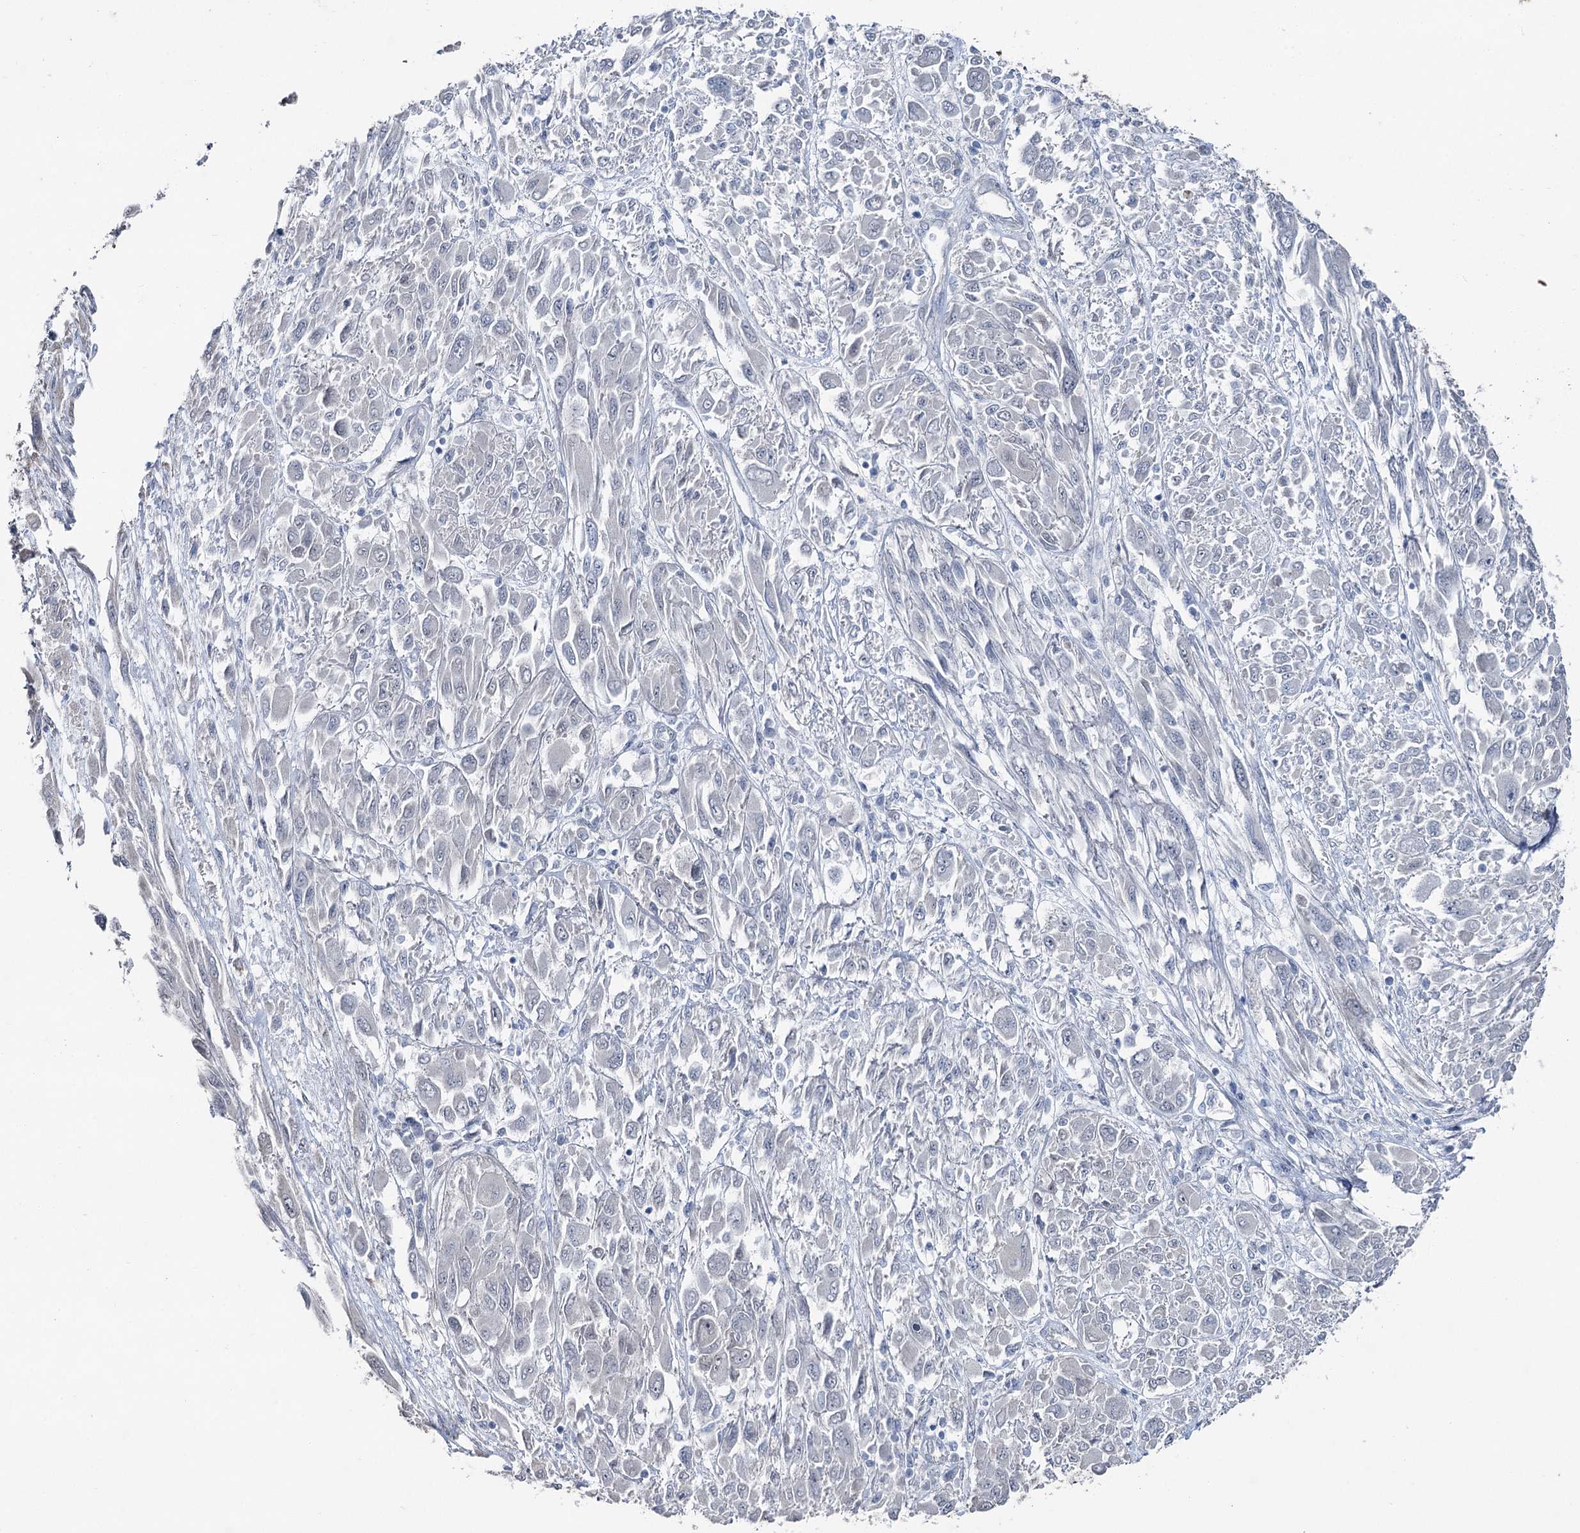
{"staining": {"intensity": "negative", "quantity": "none", "location": "none"}, "tissue": "melanoma", "cell_type": "Tumor cells", "image_type": "cancer", "snomed": [{"axis": "morphology", "description": "Malignant melanoma, NOS"}, {"axis": "topography", "description": "Skin"}], "caption": "A high-resolution photomicrograph shows immunohistochemistry (IHC) staining of melanoma, which demonstrates no significant staining in tumor cells. (Immunohistochemistry (ihc), brightfield microscopy, high magnification).", "gene": "FAM120B", "patient": {"sex": "female", "age": 91}}